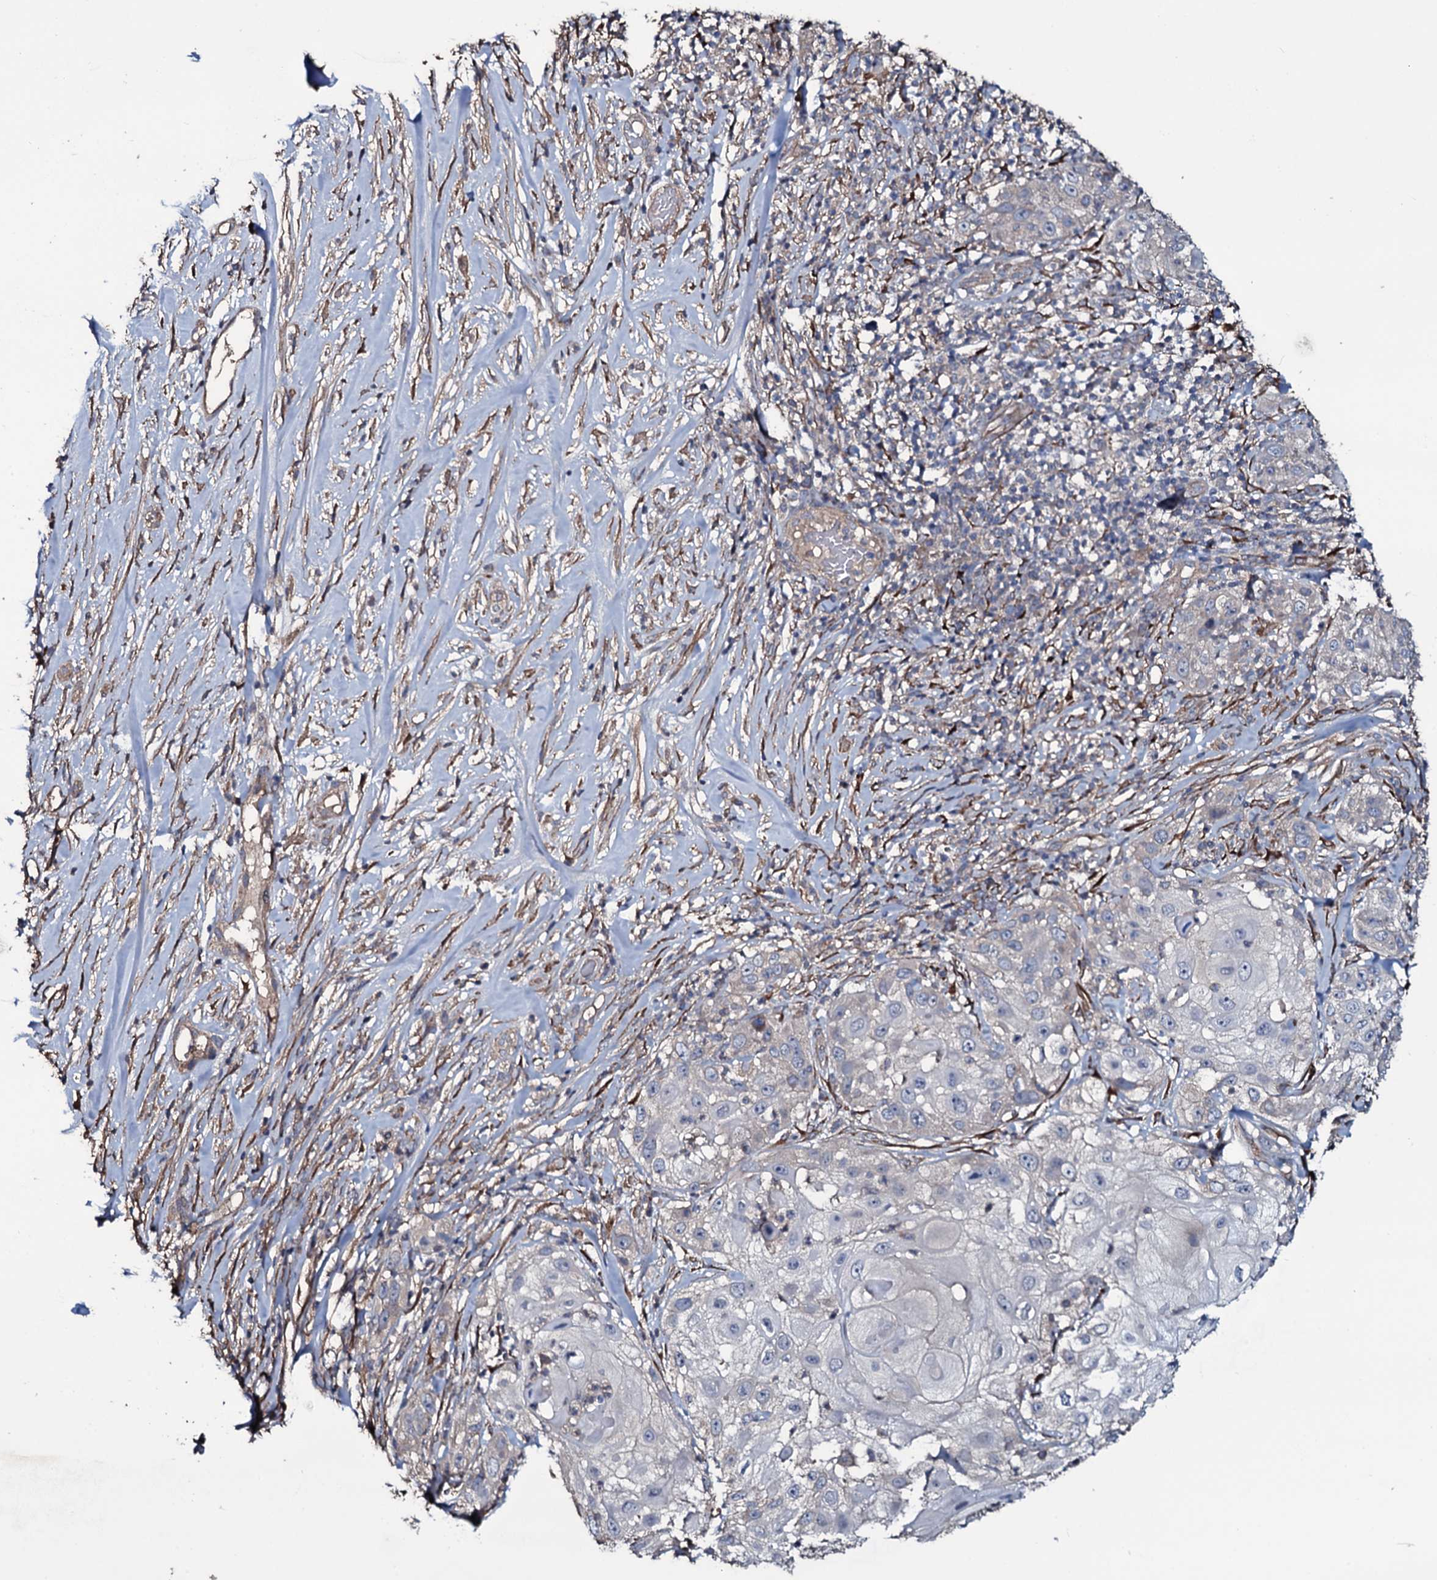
{"staining": {"intensity": "negative", "quantity": "none", "location": "none"}, "tissue": "skin cancer", "cell_type": "Tumor cells", "image_type": "cancer", "snomed": [{"axis": "morphology", "description": "Squamous cell carcinoma, NOS"}, {"axis": "topography", "description": "Skin"}], "caption": "This is an IHC photomicrograph of skin cancer (squamous cell carcinoma). There is no expression in tumor cells.", "gene": "WIPF3", "patient": {"sex": "female", "age": 44}}